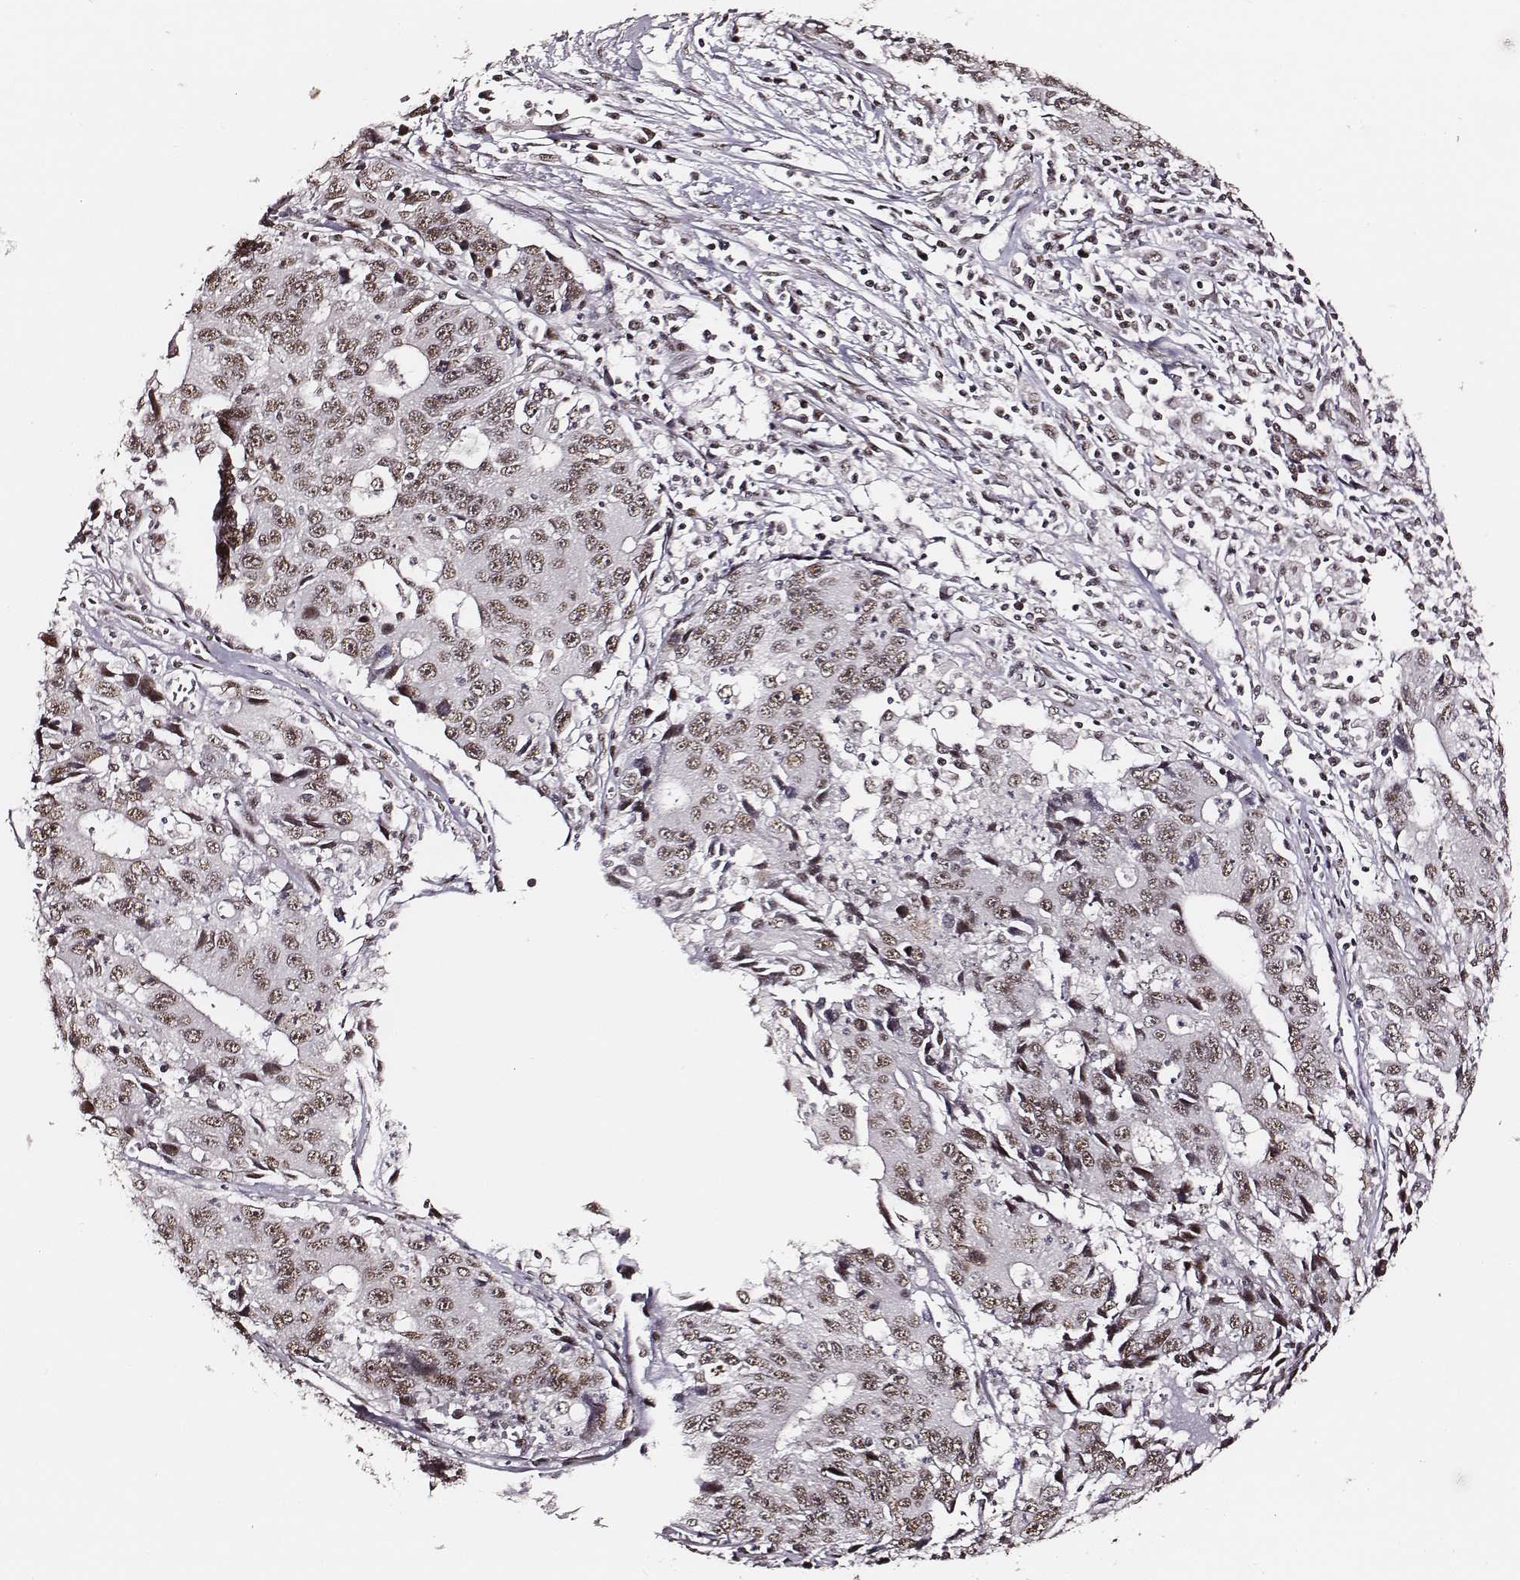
{"staining": {"intensity": "moderate", "quantity": ">75%", "location": "nuclear"}, "tissue": "liver cancer", "cell_type": "Tumor cells", "image_type": "cancer", "snomed": [{"axis": "morphology", "description": "Cholangiocarcinoma"}, {"axis": "topography", "description": "Liver"}], "caption": "High-power microscopy captured an IHC photomicrograph of liver cholangiocarcinoma, revealing moderate nuclear positivity in about >75% of tumor cells.", "gene": "PPARA", "patient": {"sex": "male", "age": 65}}